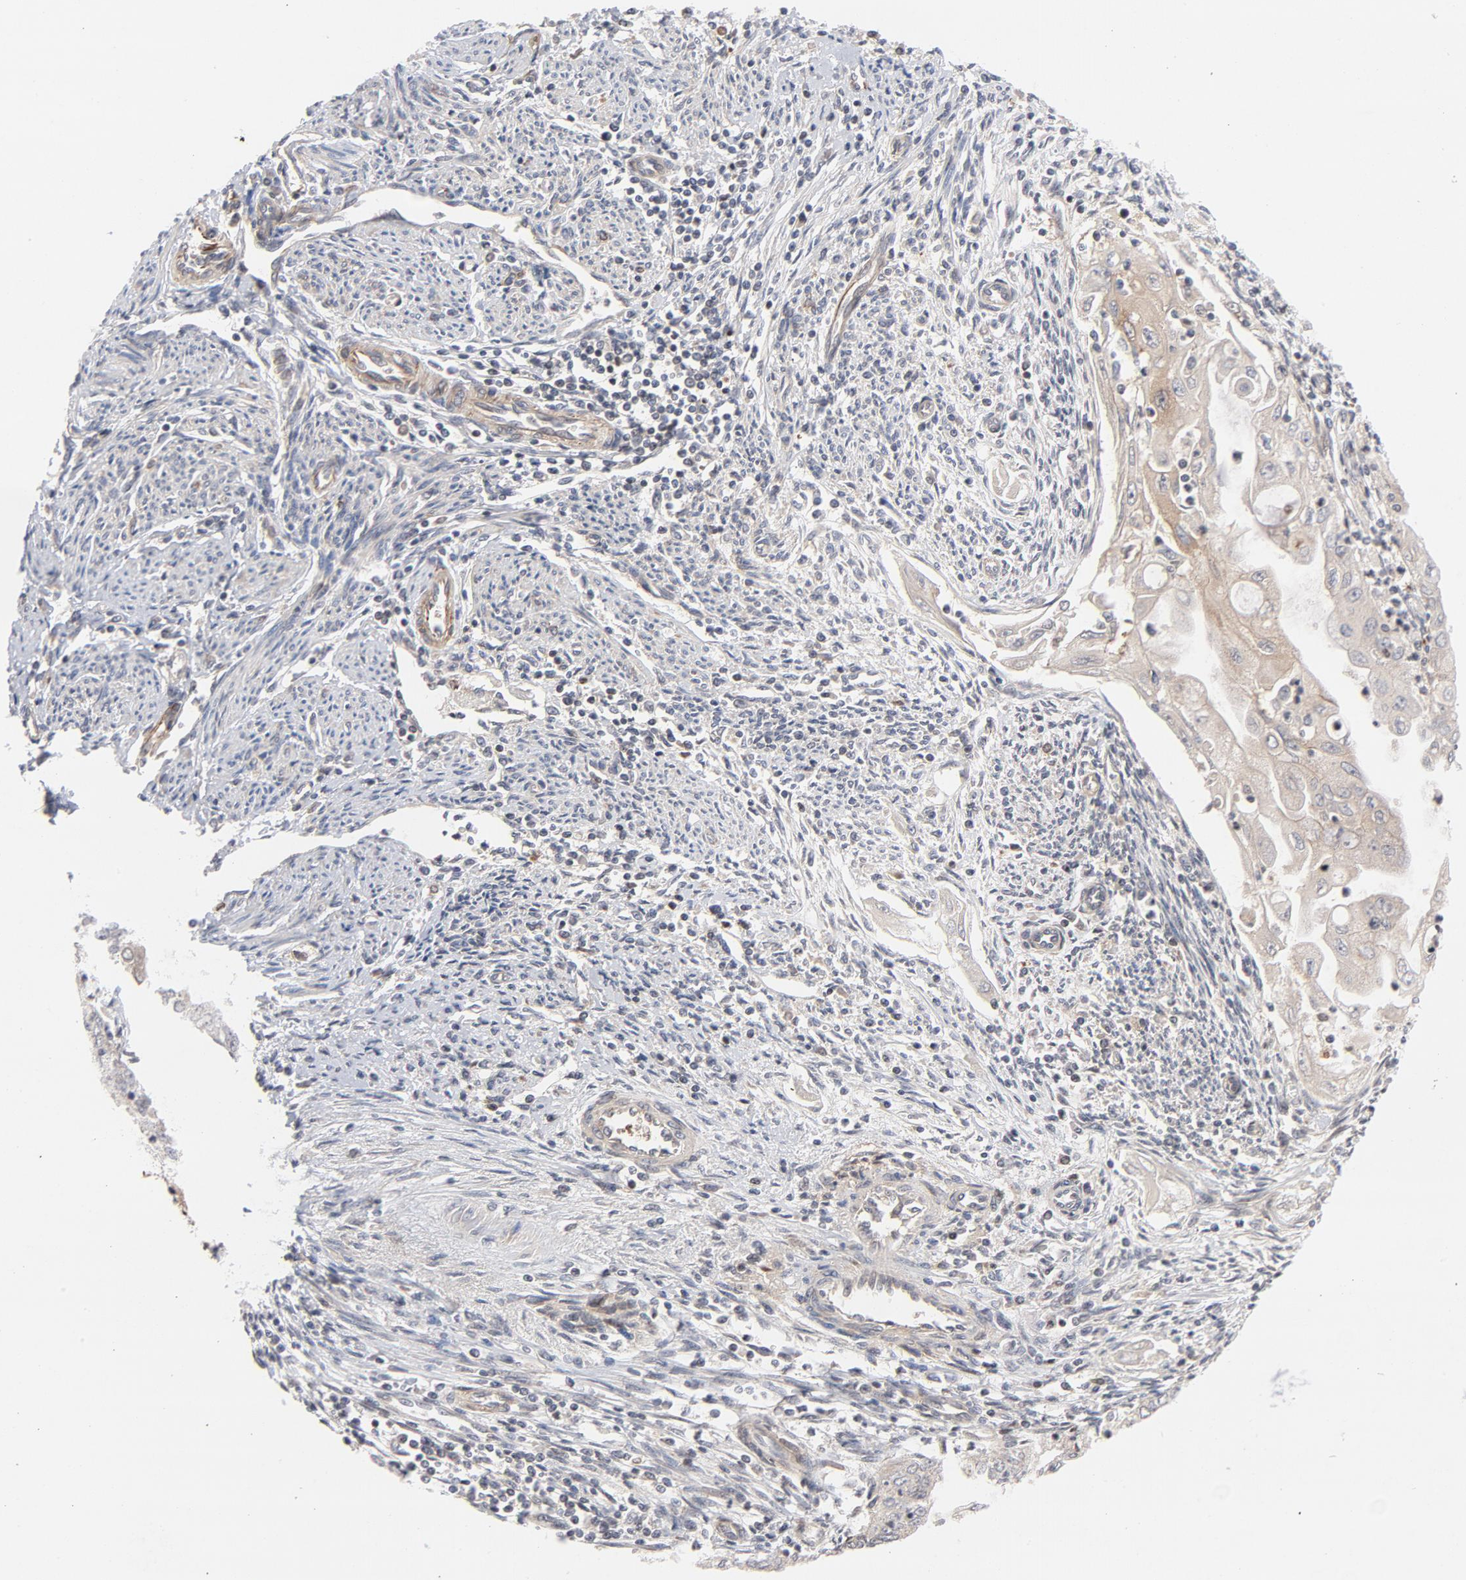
{"staining": {"intensity": "weak", "quantity": ">75%", "location": "cytoplasmic/membranous"}, "tissue": "endometrial cancer", "cell_type": "Tumor cells", "image_type": "cancer", "snomed": [{"axis": "morphology", "description": "Adenocarcinoma, NOS"}, {"axis": "topography", "description": "Endometrium"}], "caption": "DAB immunohistochemical staining of endometrial cancer shows weak cytoplasmic/membranous protein positivity in about >75% of tumor cells.", "gene": "DNAAF2", "patient": {"sex": "female", "age": 75}}